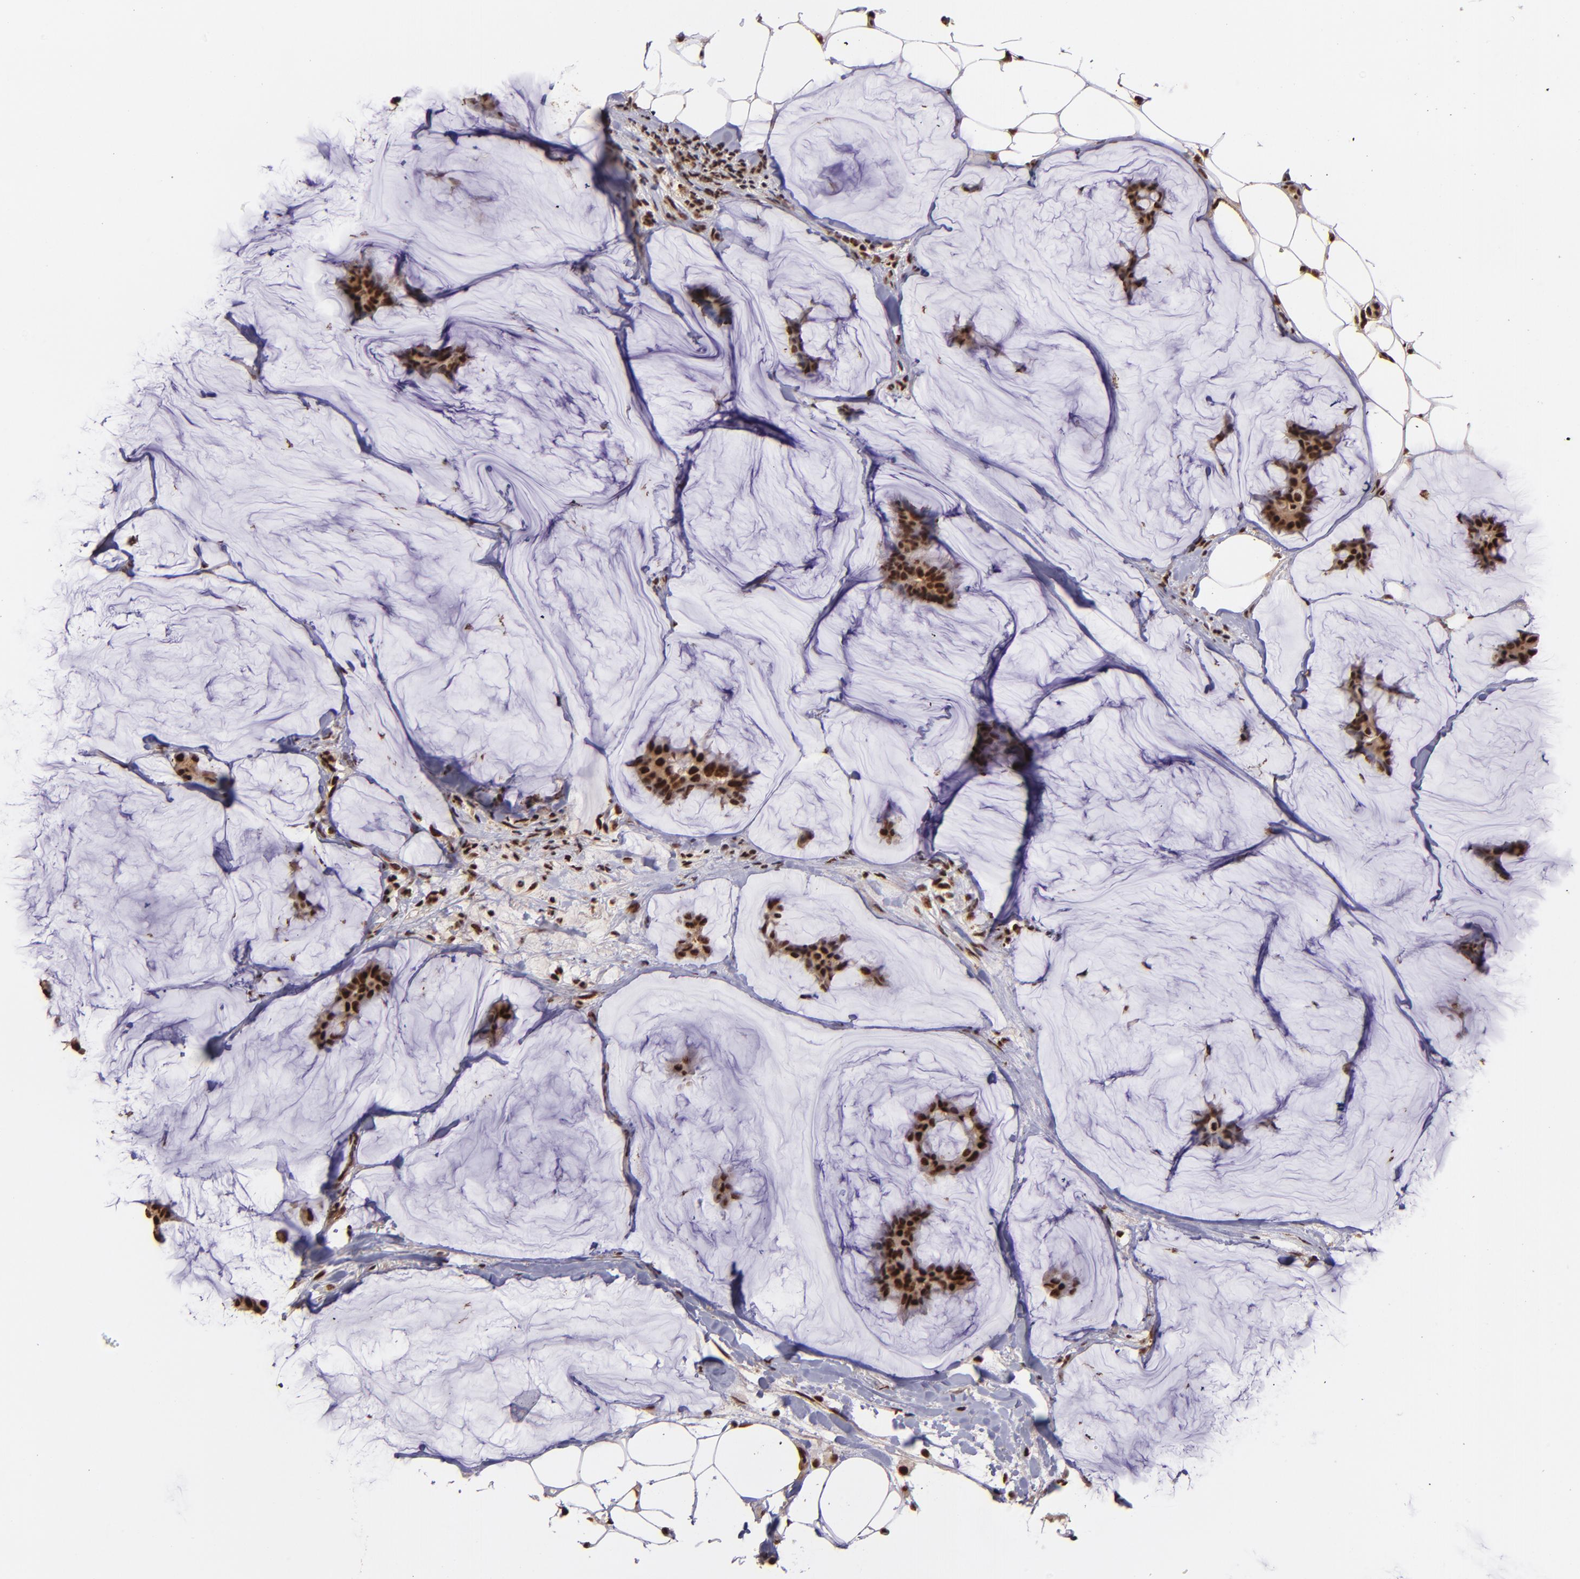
{"staining": {"intensity": "strong", "quantity": ">75%", "location": "cytoplasmic/membranous,nuclear"}, "tissue": "breast cancer", "cell_type": "Tumor cells", "image_type": "cancer", "snomed": [{"axis": "morphology", "description": "Duct carcinoma"}, {"axis": "topography", "description": "Breast"}], "caption": "There is high levels of strong cytoplasmic/membranous and nuclear expression in tumor cells of intraductal carcinoma (breast), as demonstrated by immunohistochemical staining (brown color).", "gene": "PQBP1", "patient": {"sex": "female", "age": 93}}